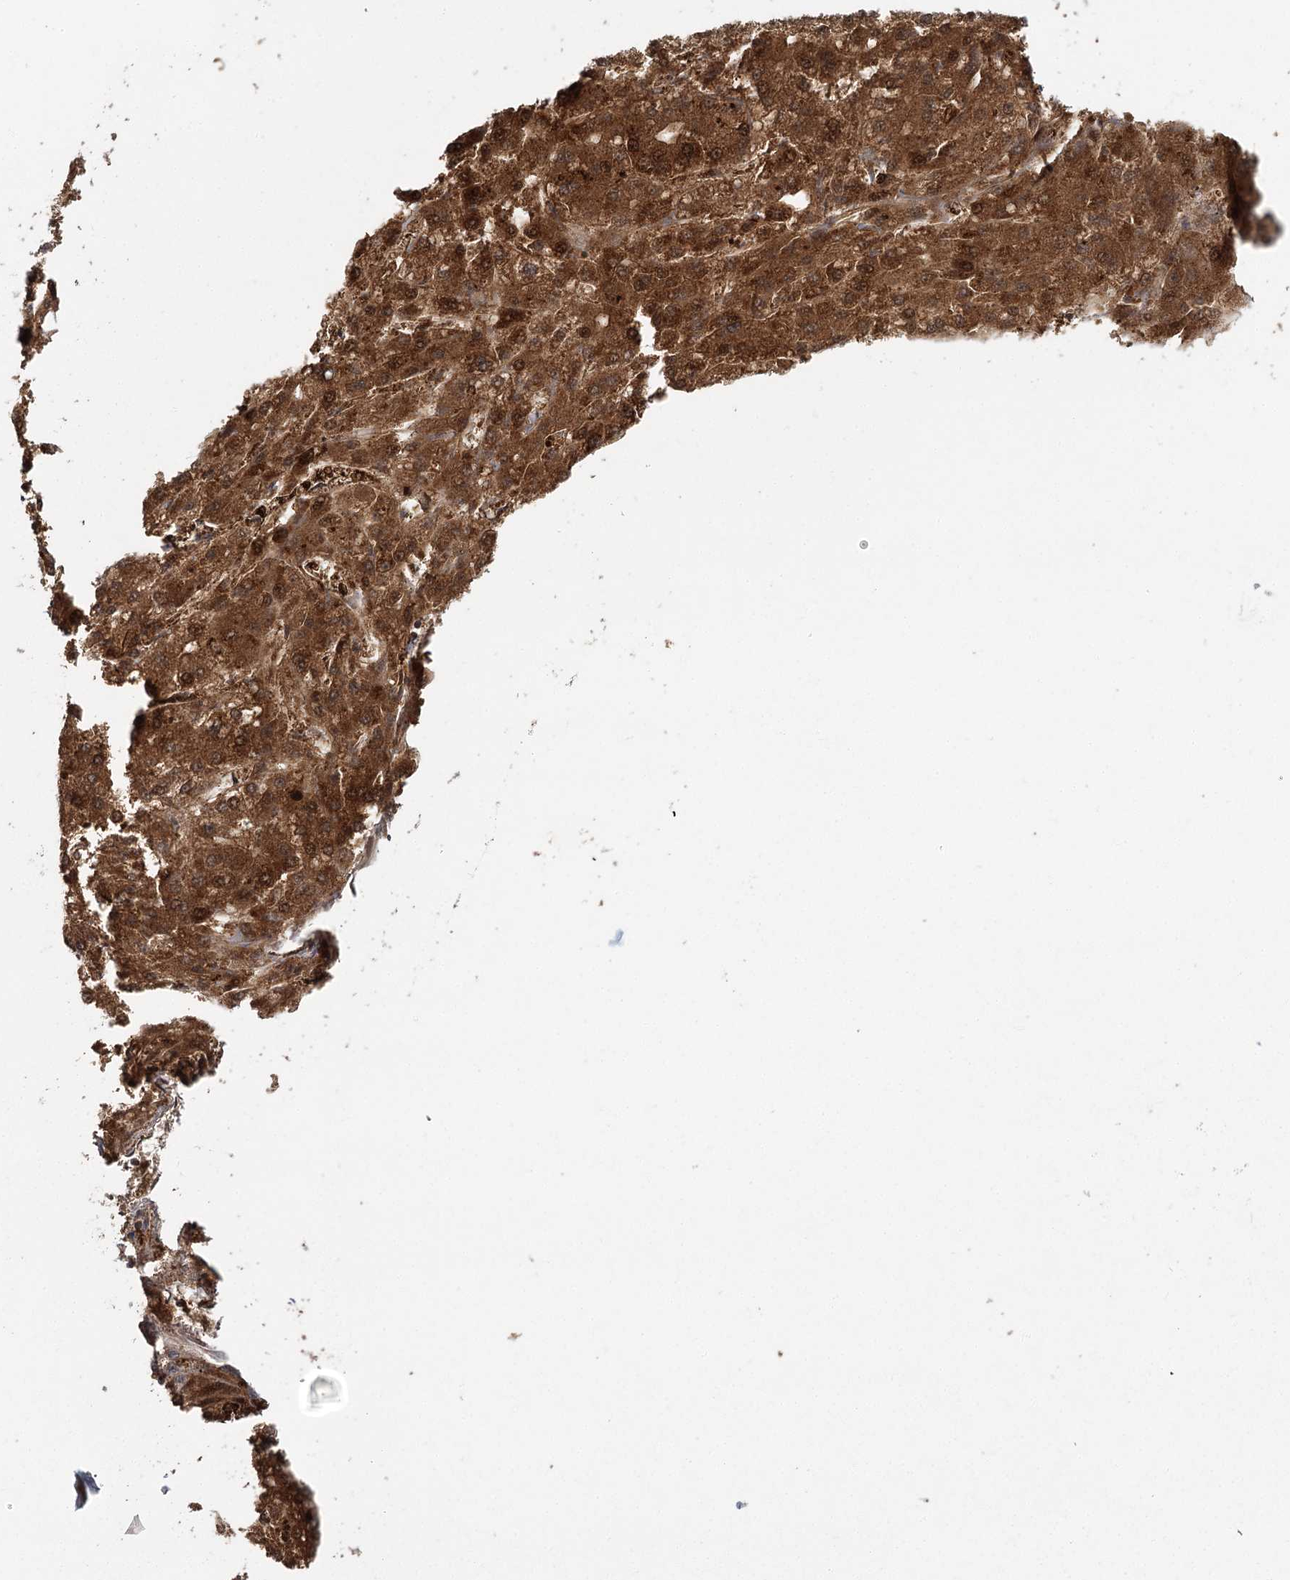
{"staining": {"intensity": "strong", "quantity": ">75%", "location": "cytoplasmic/membranous"}, "tissue": "liver cancer", "cell_type": "Tumor cells", "image_type": "cancer", "snomed": [{"axis": "morphology", "description": "Carcinoma, Hepatocellular, NOS"}, {"axis": "topography", "description": "Liver"}], "caption": "Immunohistochemistry (IHC) staining of liver hepatocellular carcinoma, which reveals high levels of strong cytoplasmic/membranous expression in about >75% of tumor cells indicating strong cytoplasmic/membranous protein positivity. The staining was performed using DAB (3,3'-diaminobenzidine) (brown) for protein detection and nuclei were counterstained in hematoxylin (blue).", "gene": "MICU1", "patient": {"sex": "male", "age": 67}}